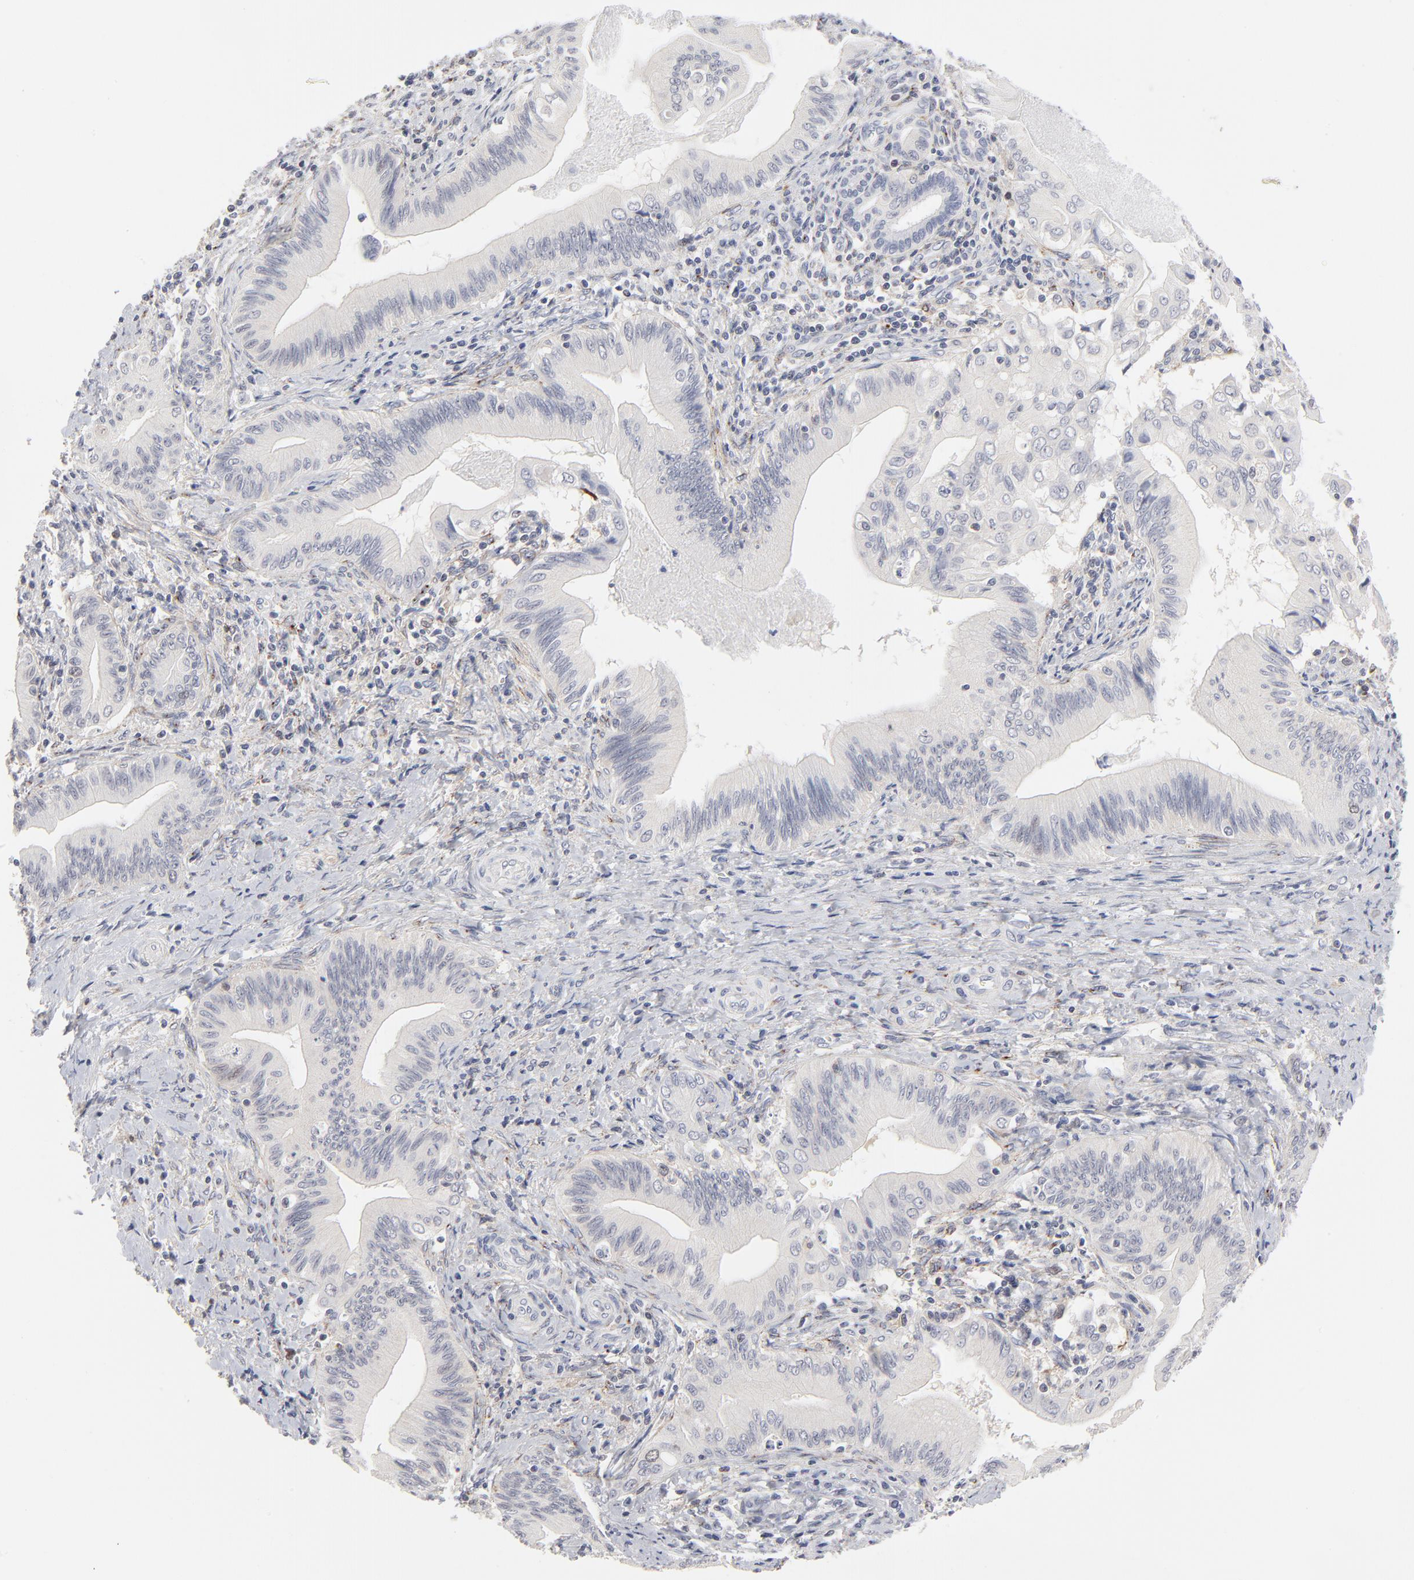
{"staining": {"intensity": "negative", "quantity": "none", "location": "none"}, "tissue": "liver cancer", "cell_type": "Tumor cells", "image_type": "cancer", "snomed": [{"axis": "morphology", "description": "Cholangiocarcinoma"}, {"axis": "topography", "description": "Liver"}], "caption": "Image shows no protein staining in tumor cells of liver cancer tissue.", "gene": "AURKA", "patient": {"sex": "male", "age": 58}}